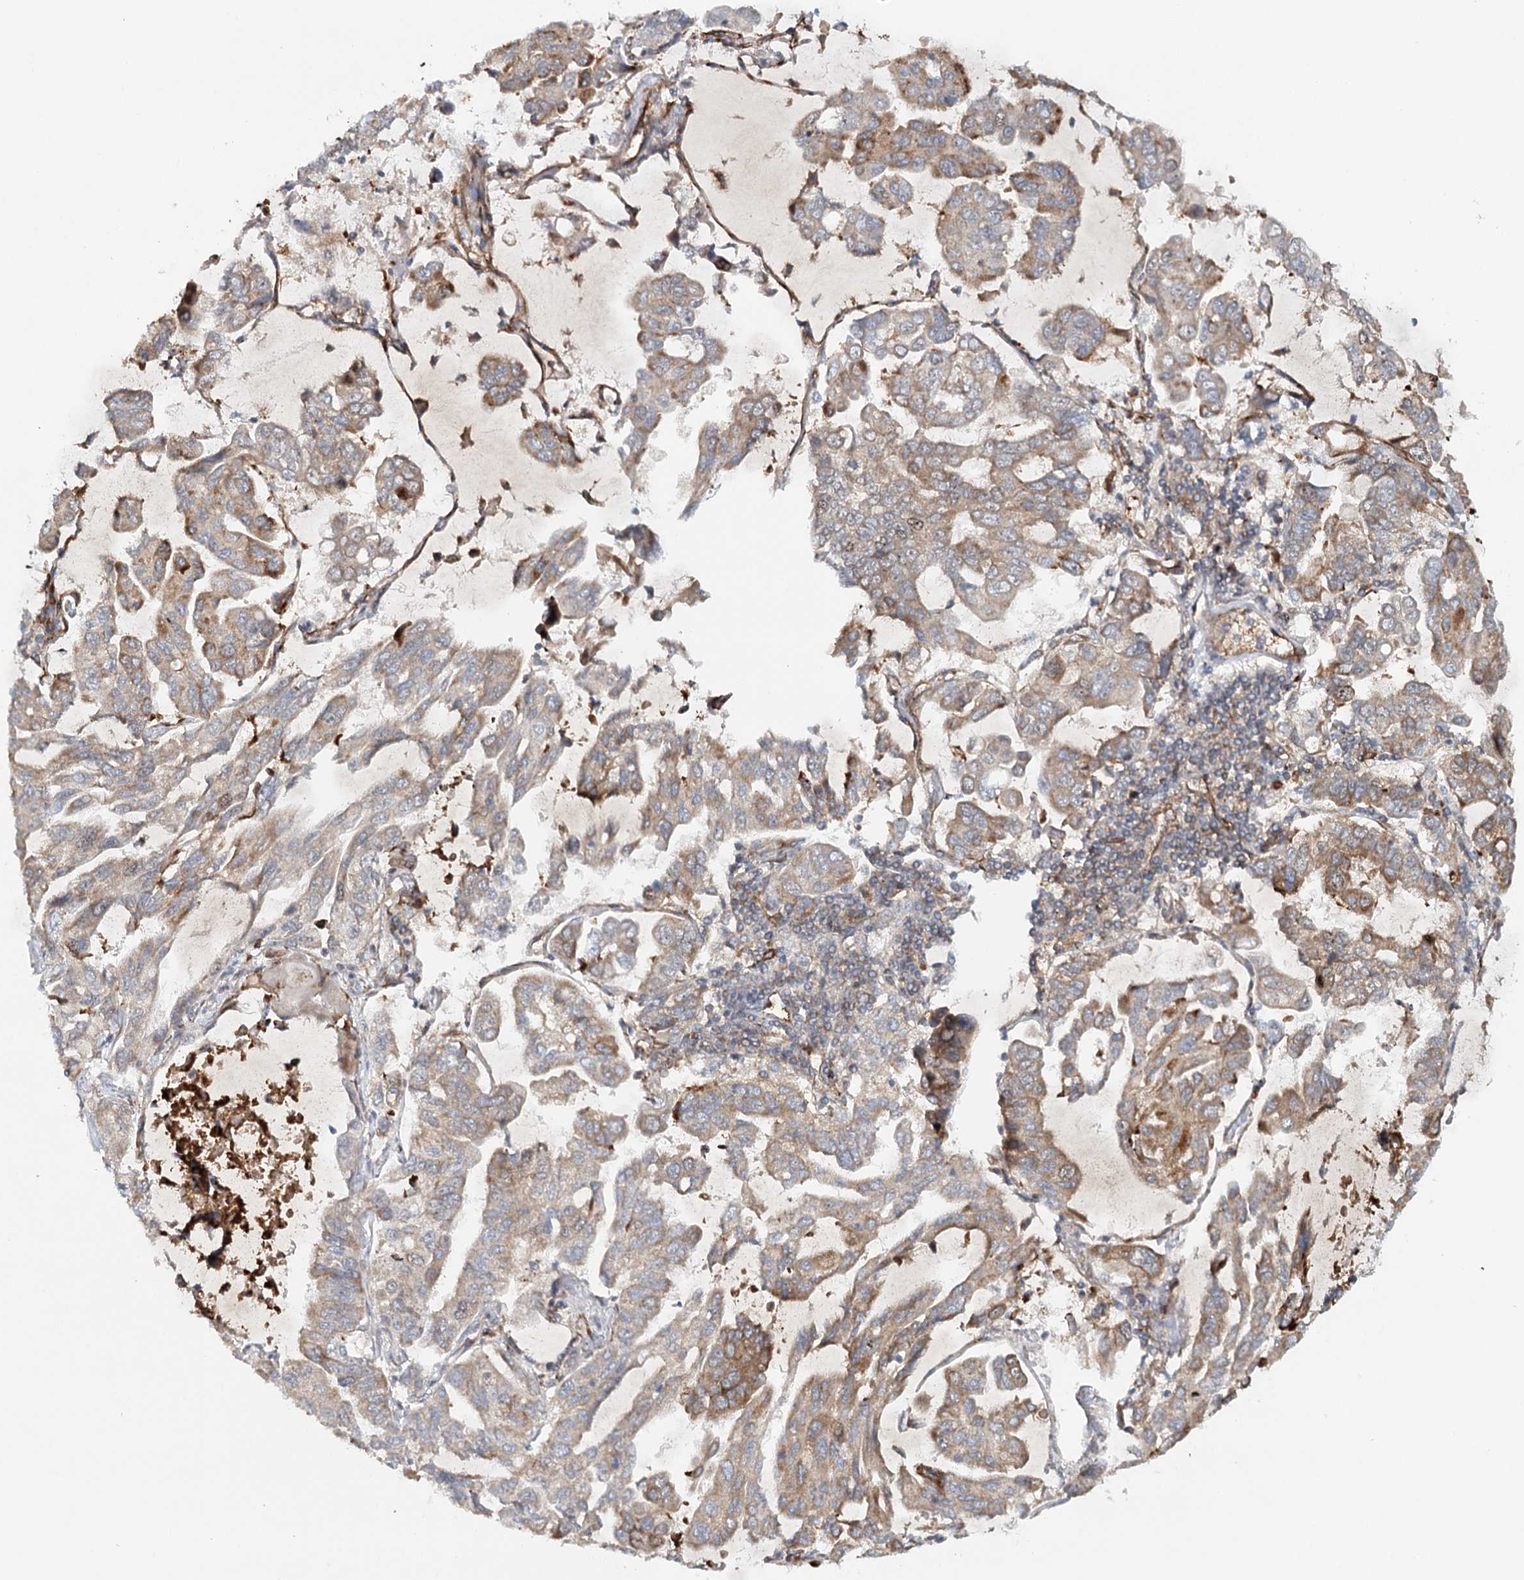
{"staining": {"intensity": "moderate", "quantity": ">75%", "location": "cytoplasmic/membranous"}, "tissue": "lung cancer", "cell_type": "Tumor cells", "image_type": "cancer", "snomed": [{"axis": "morphology", "description": "Adenocarcinoma, NOS"}, {"axis": "topography", "description": "Lung"}], "caption": "Tumor cells reveal medium levels of moderate cytoplasmic/membranous expression in approximately >75% of cells in human lung cancer.", "gene": "MKNK1", "patient": {"sex": "male", "age": 64}}